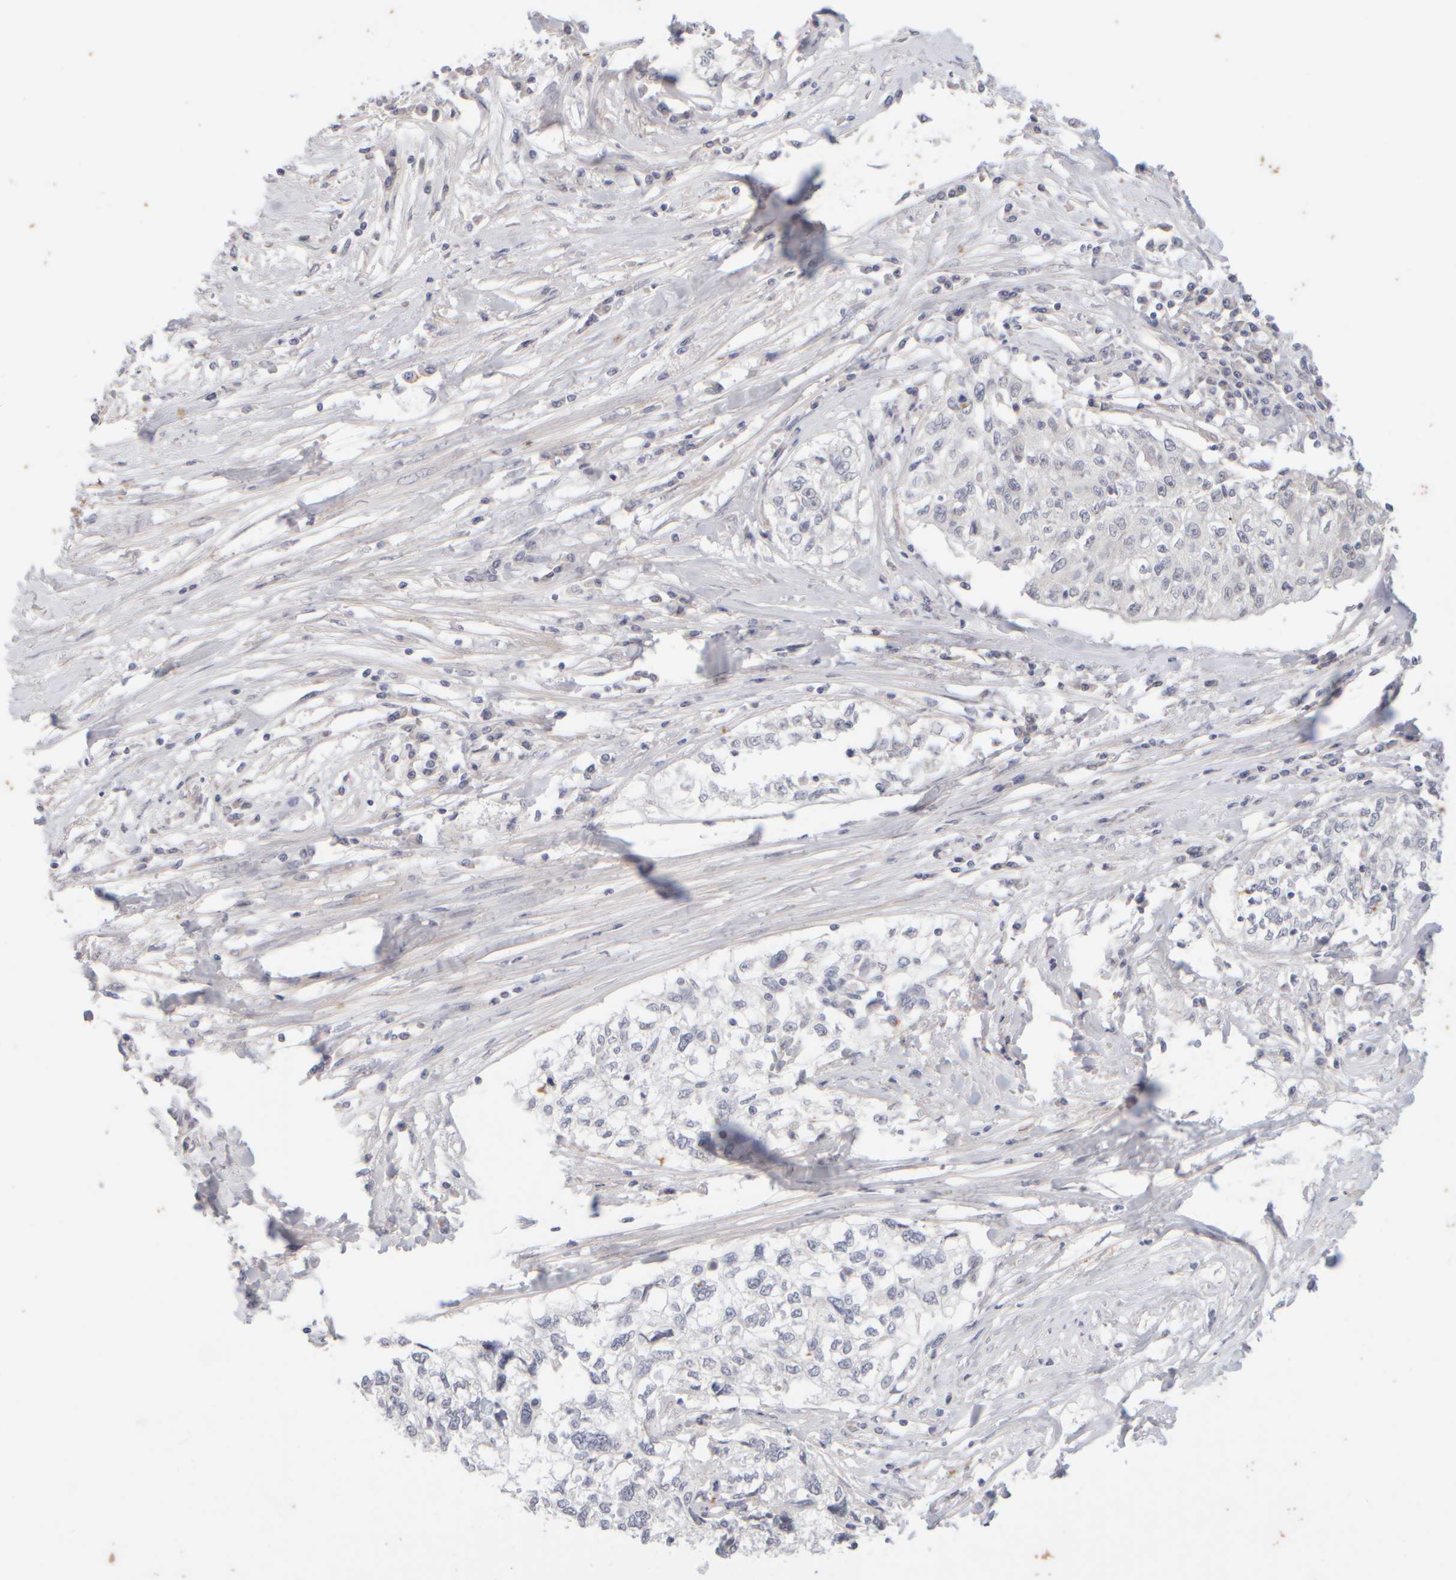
{"staining": {"intensity": "negative", "quantity": "none", "location": "none"}, "tissue": "cervical cancer", "cell_type": "Tumor cells", "image_type": "cancer", "snomed": [{"axis": "morphology", "description": "Squamous cell carcinoma, NOS"}, {"axis": "topography", "description": "Cervix"}], "caption": "This is an immunohistochemistry (IHC) histopathology image of human cervical cancer. There is no positivity in tumor cells.", "gene": "GOPC", "patient": {"sex": "female", "age": 57}}